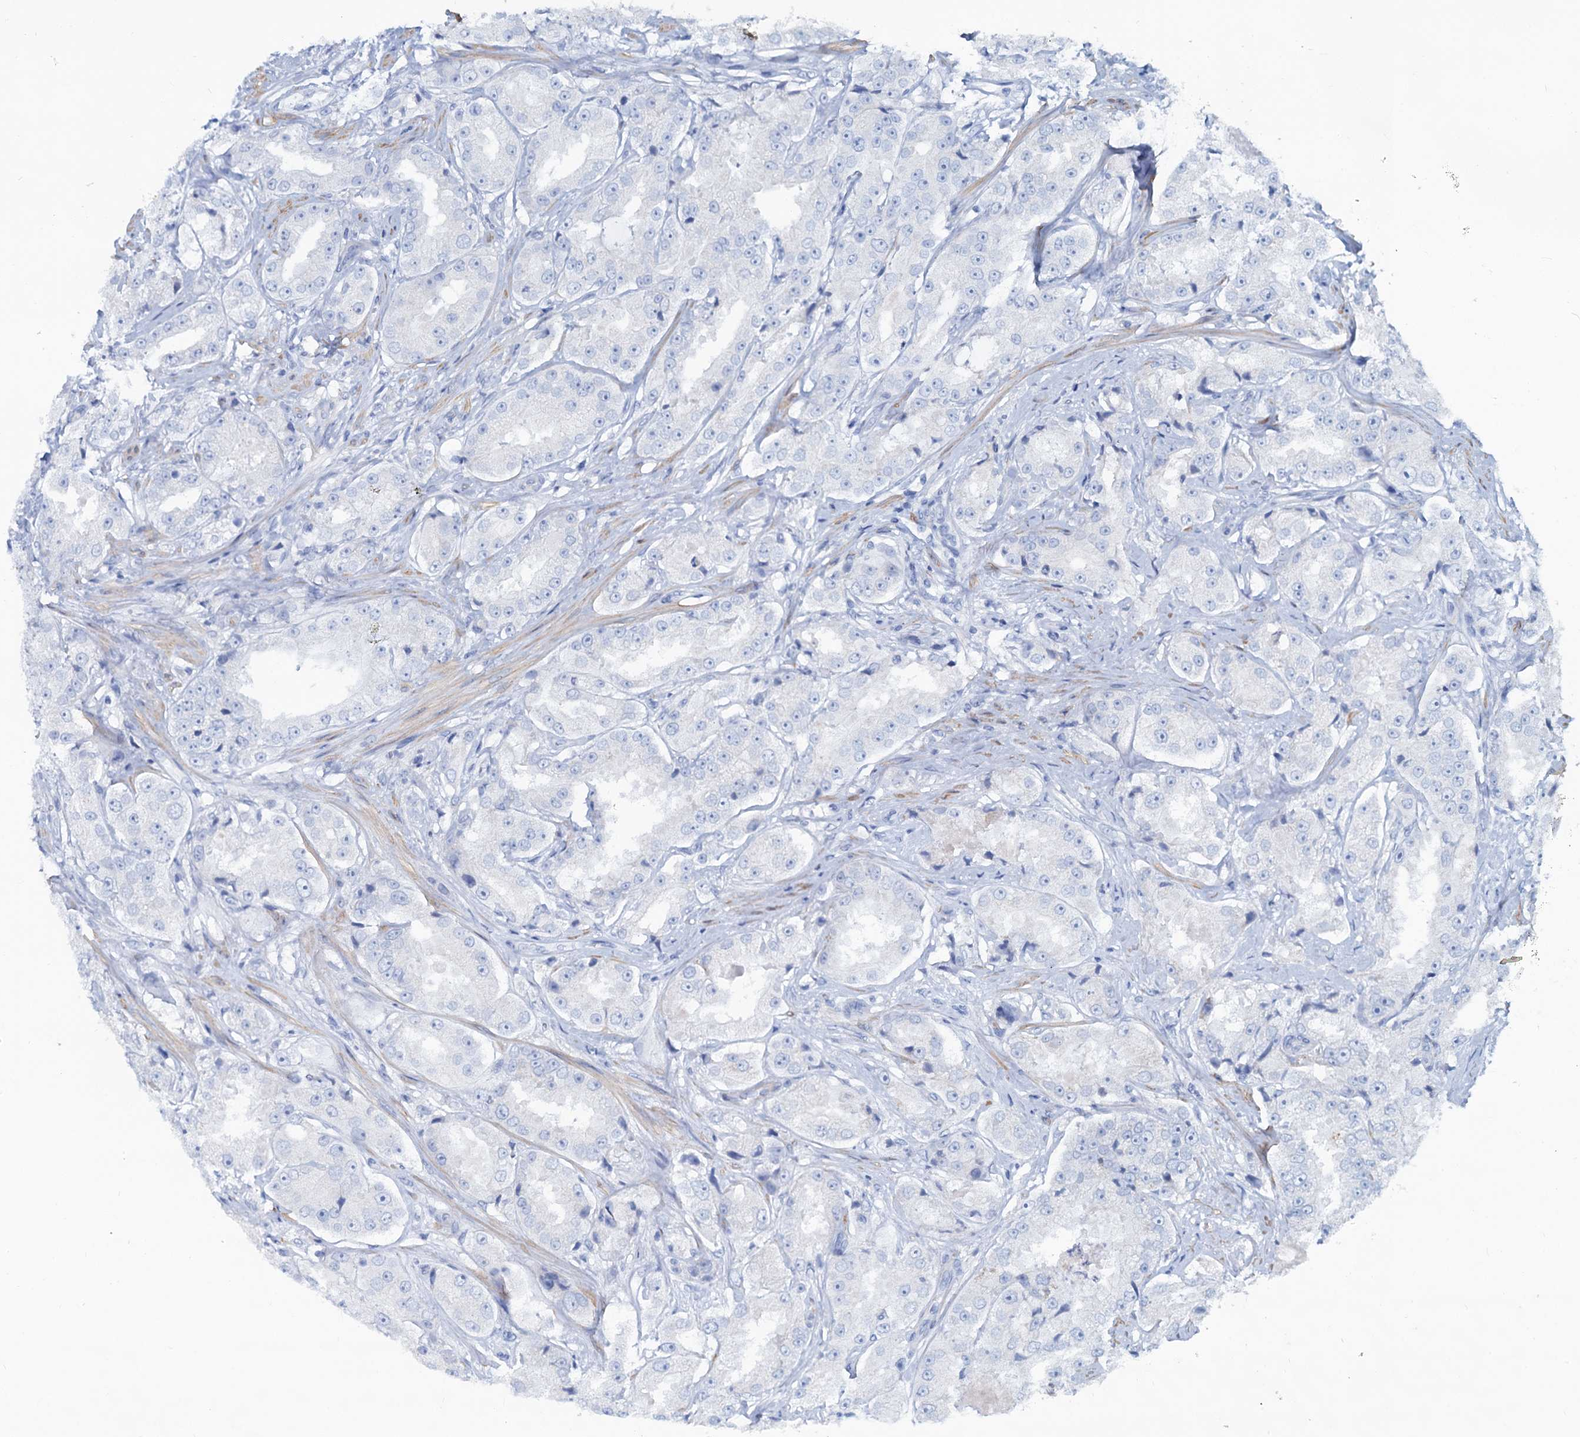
{"staining": {"intensity": "negative", "quantity": "none", "location": "none"}, "tissue": "prostate cancer", "cell_type": "Tumor cells", "image_type": "cancer", "snomed": [{"axis": "morphology", "description": "Adenocarcinoma, High grade"}, {"axis": "topography", "description": "Prostate"}], "caption": "There is no significant staining in tumor cells of prostate cancer. (IHC, brightfield microscopy, high magnification).", "gene": "SLC1A3", "patient": {"sex": "male", "age": 73}}